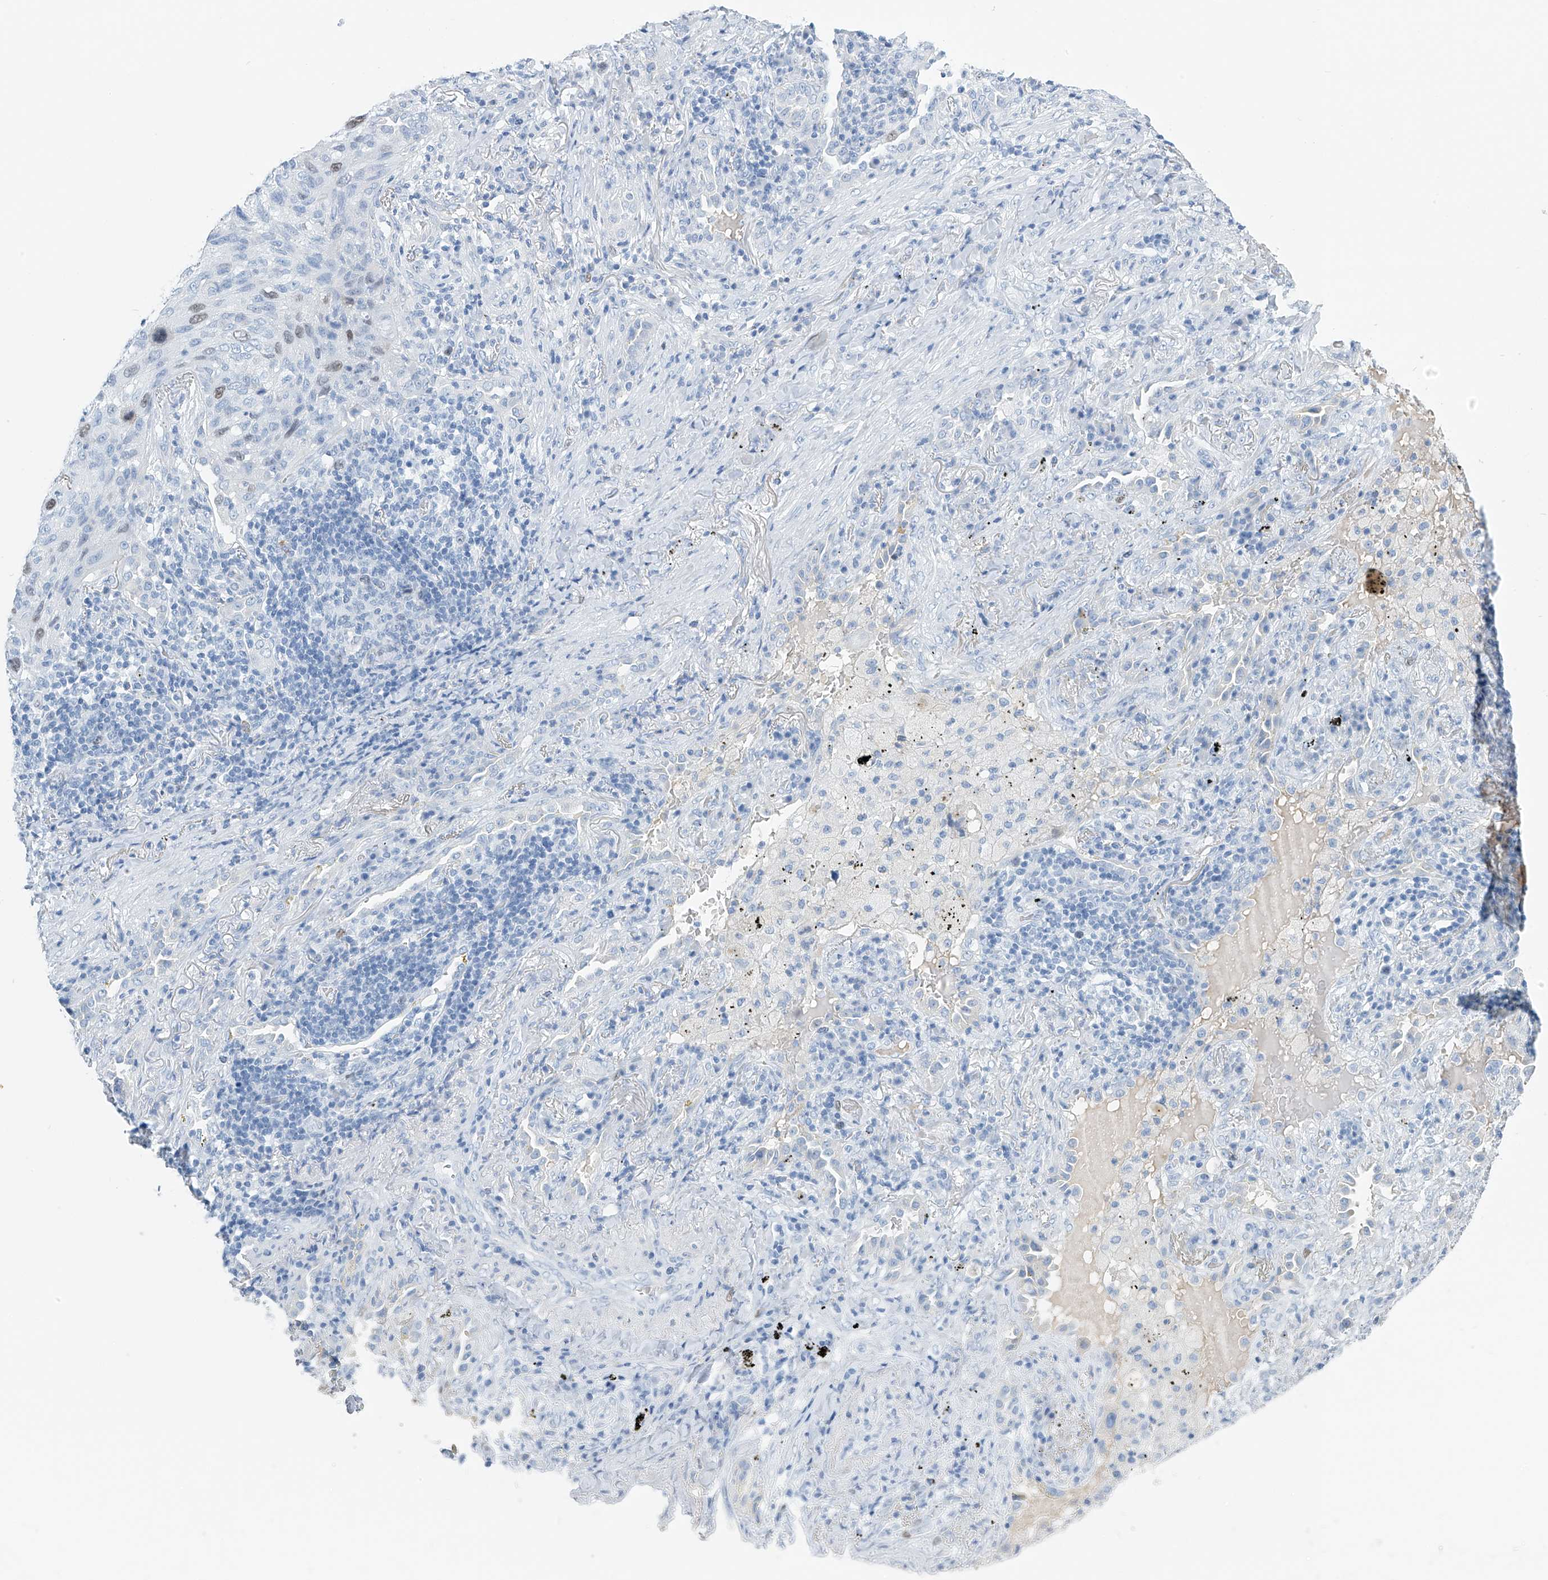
{"staining": {"intensity": "weak", "quantity": "<25%", "location": "nuclear"}, "tissue": "lung cancer", "cell_type": "Tumor cells", "image_type": "cancer", "snomed": [{"axis": "morphology", "description": "Squamous cell carcinoma, NOS"}, {"axis": "topography", "description": "Lung"}], "caption": "Lung cancer was stained to show a protein in brown. There is no significant expression in tumor cells. (Stains: DAB immunohistochemistry (IHC) with hematoxylin counter stain, Microscopy: brightfield microscopy at high magnification).", "gene": "SGO2", "patient": {"sex": "female", "age": 63}}